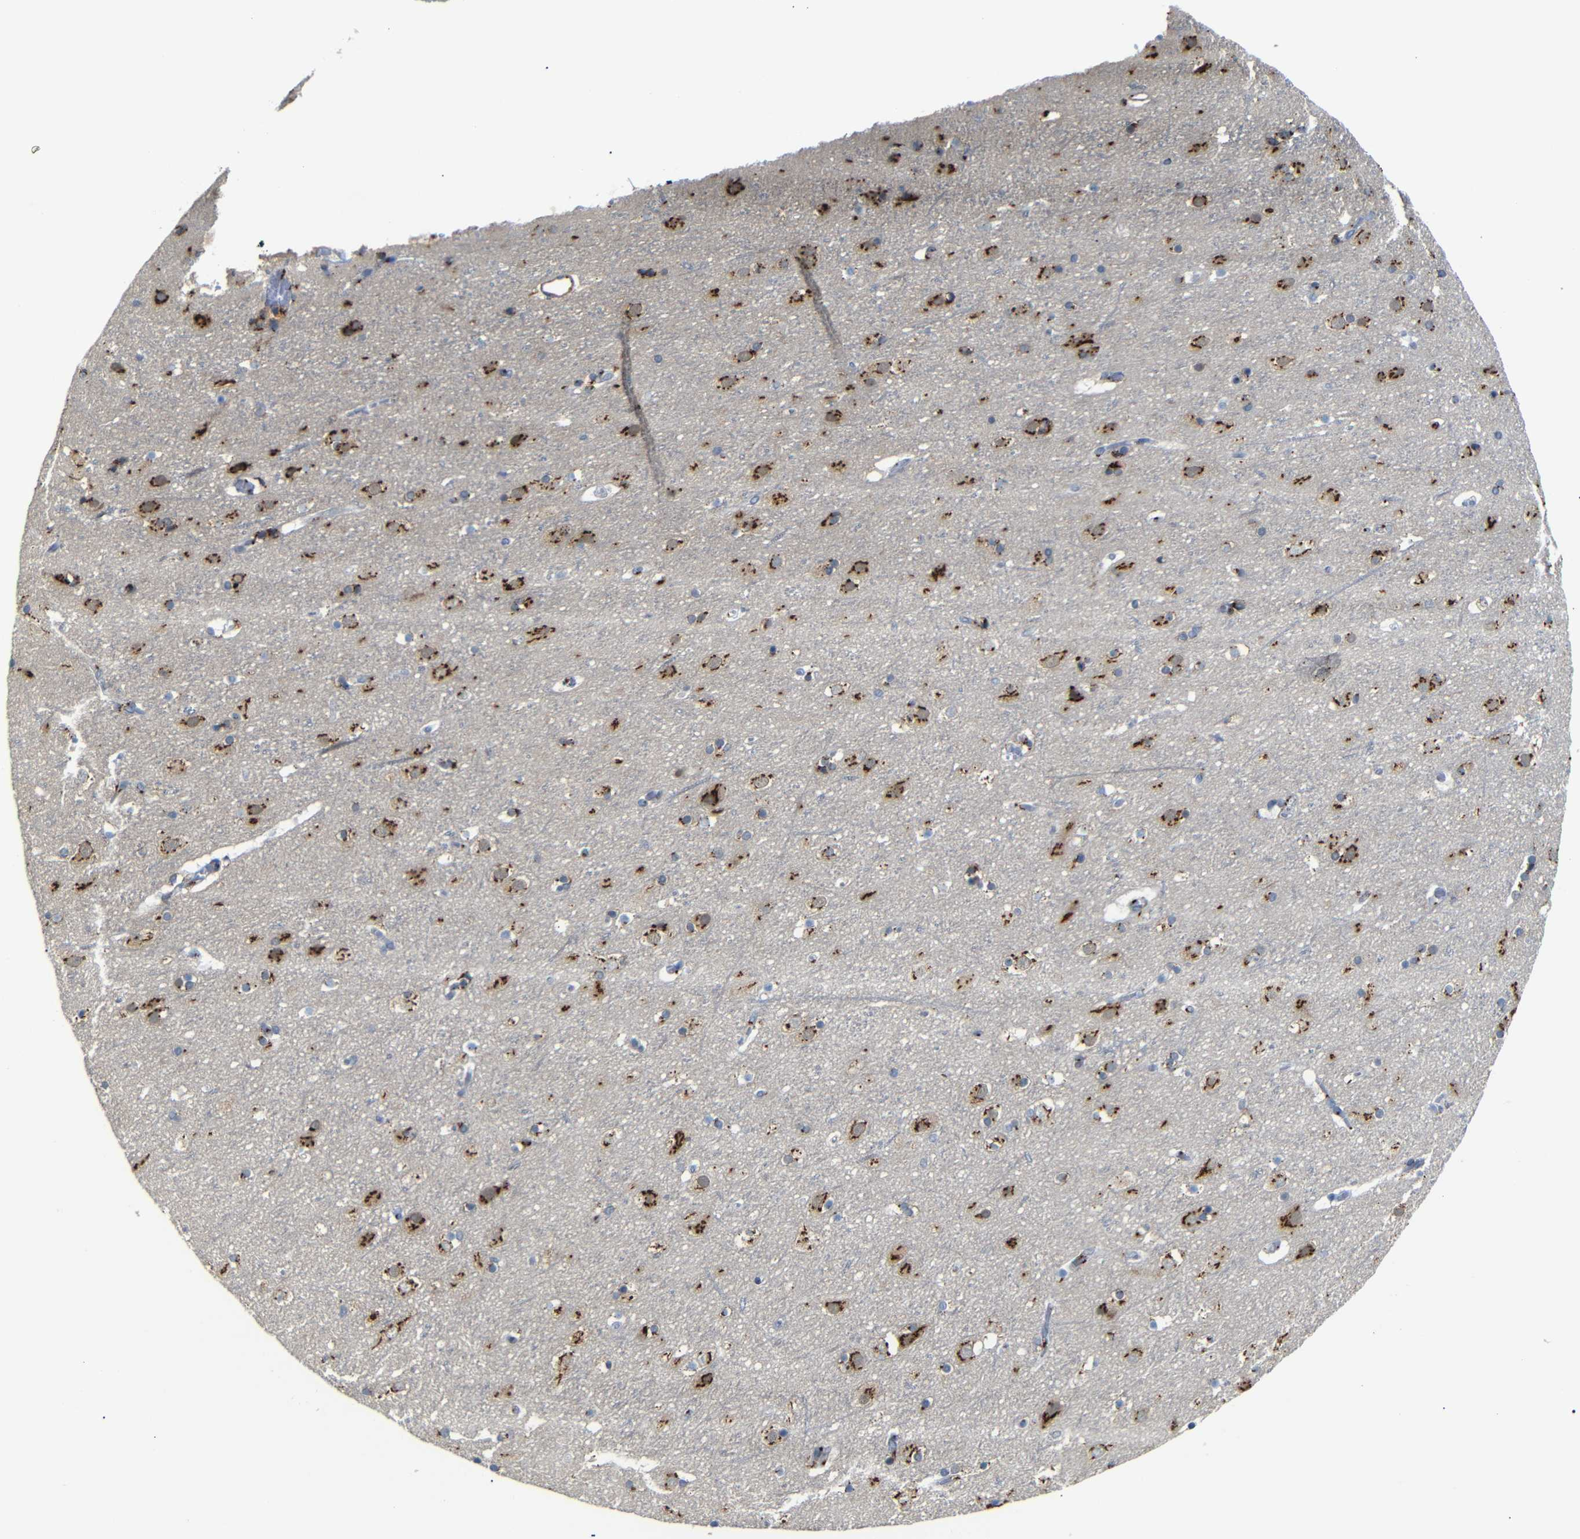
{"staining": {"intensity": "negative", "quantity": "none", "location": "none"}, "tissue": "cerebral cortex", "cell_type": "Endothelial cells", "image_type": "normal", "snomed": [{"axis": "morphology", "description": "Normal tissue, NOS"}, {"axis": "topography", "description": "Cerebral cortex"}], "caption": "The micrograph exhibits no significant expression in endothelial cells of cerebral cortex.", "gene": "TGOLN2", "patient": {"sex": "male", "age": 45}}